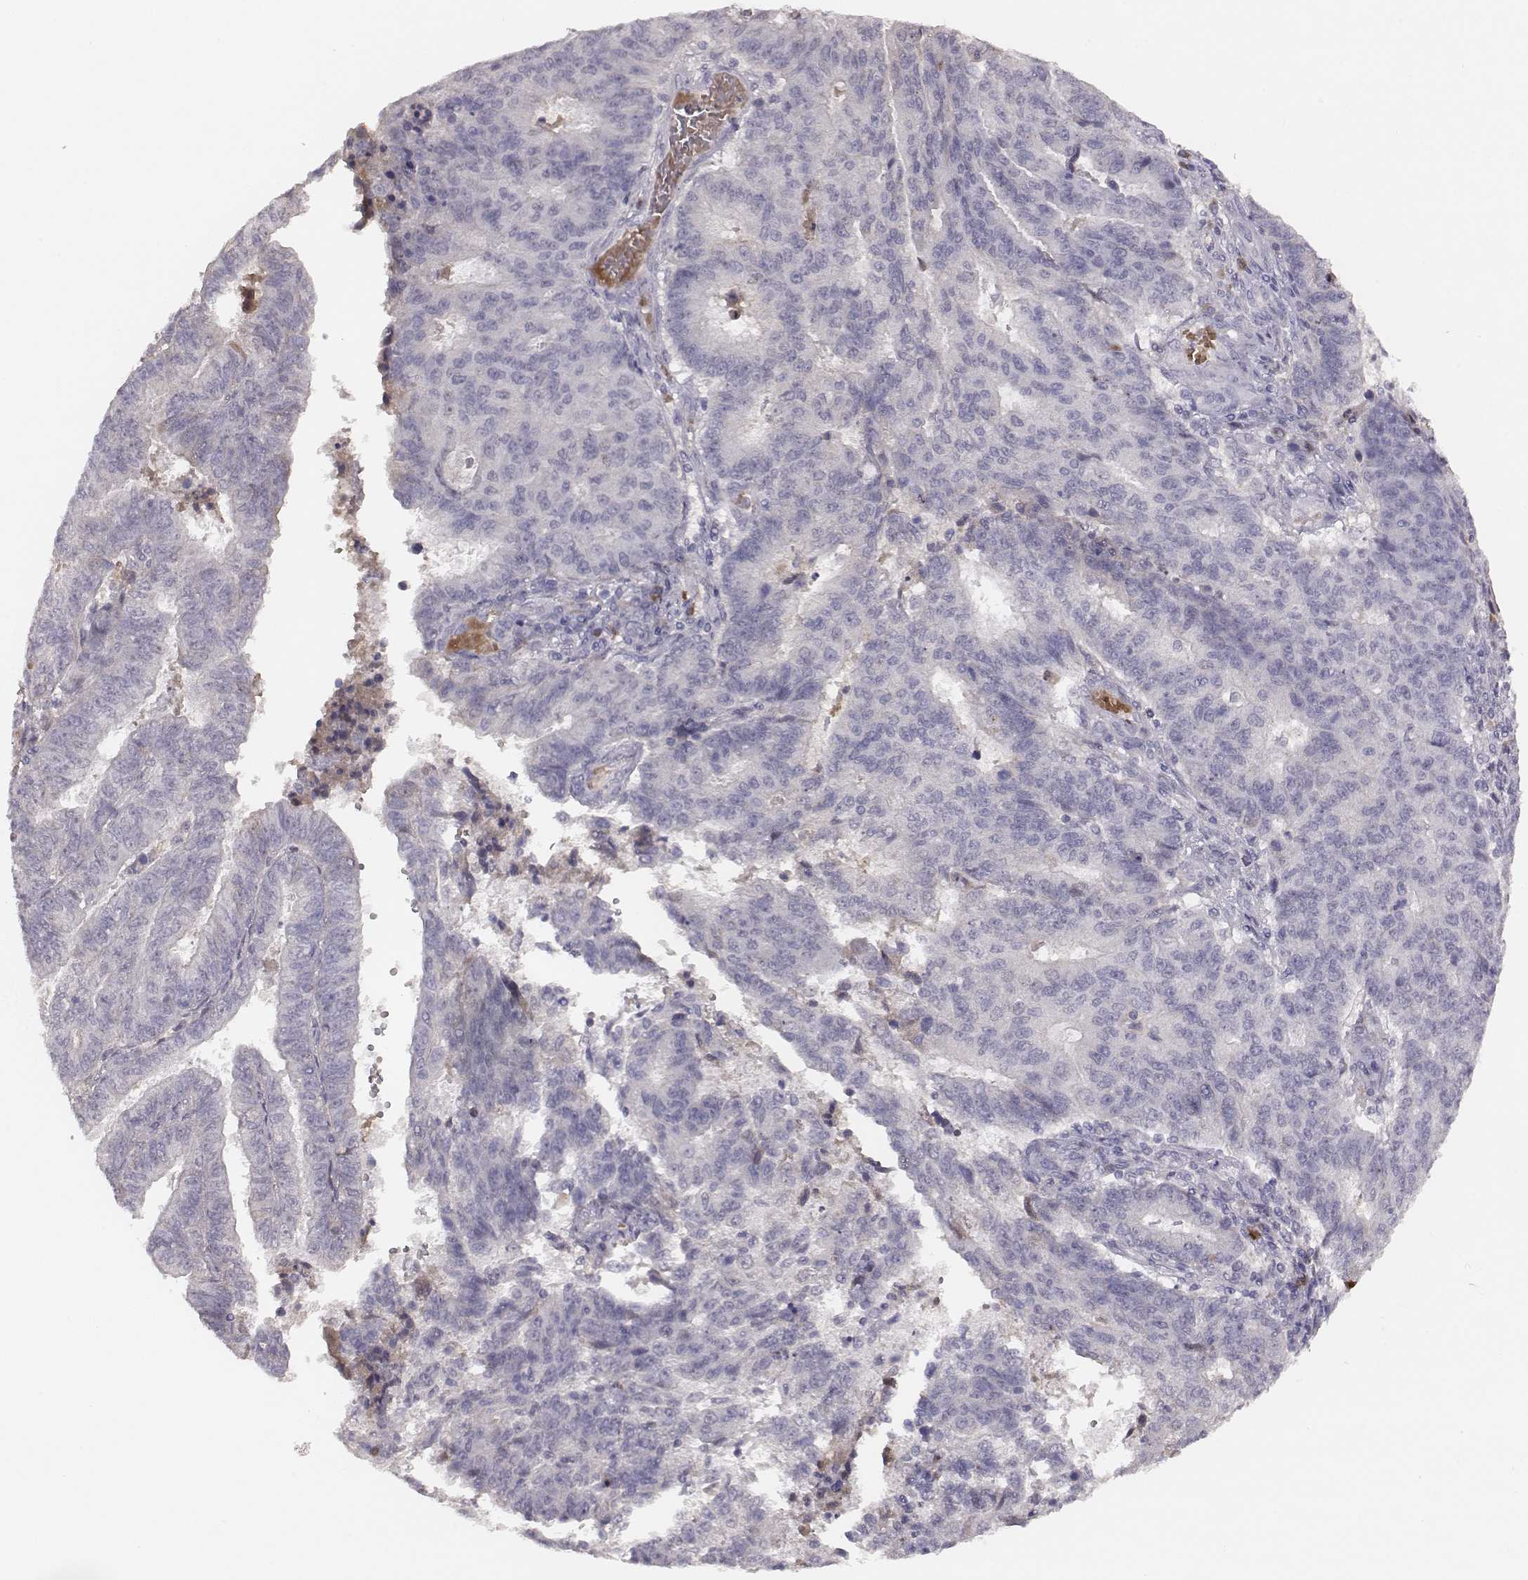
{"staining": {"intensity": "negative", "quantity": "none", "location": "none"}, "tissue": "endometrial cancer", "cell_type": "Tumor cells", "image_type": "cancer", "snomed": [{"axis": "morphology", "description": "Adenocarcinoma, NOS"}, {"axis": "topography", "description": "Endometrium"}], "caption": "Immunohistochemistry (IHC) image of endometrial cancer (adenocarcinoma) stained for a protein (brown), which demonstrates no expression in tumor cells.", "gene": "SLC22A6", "patient": {"sex": "female", "age": 82}}